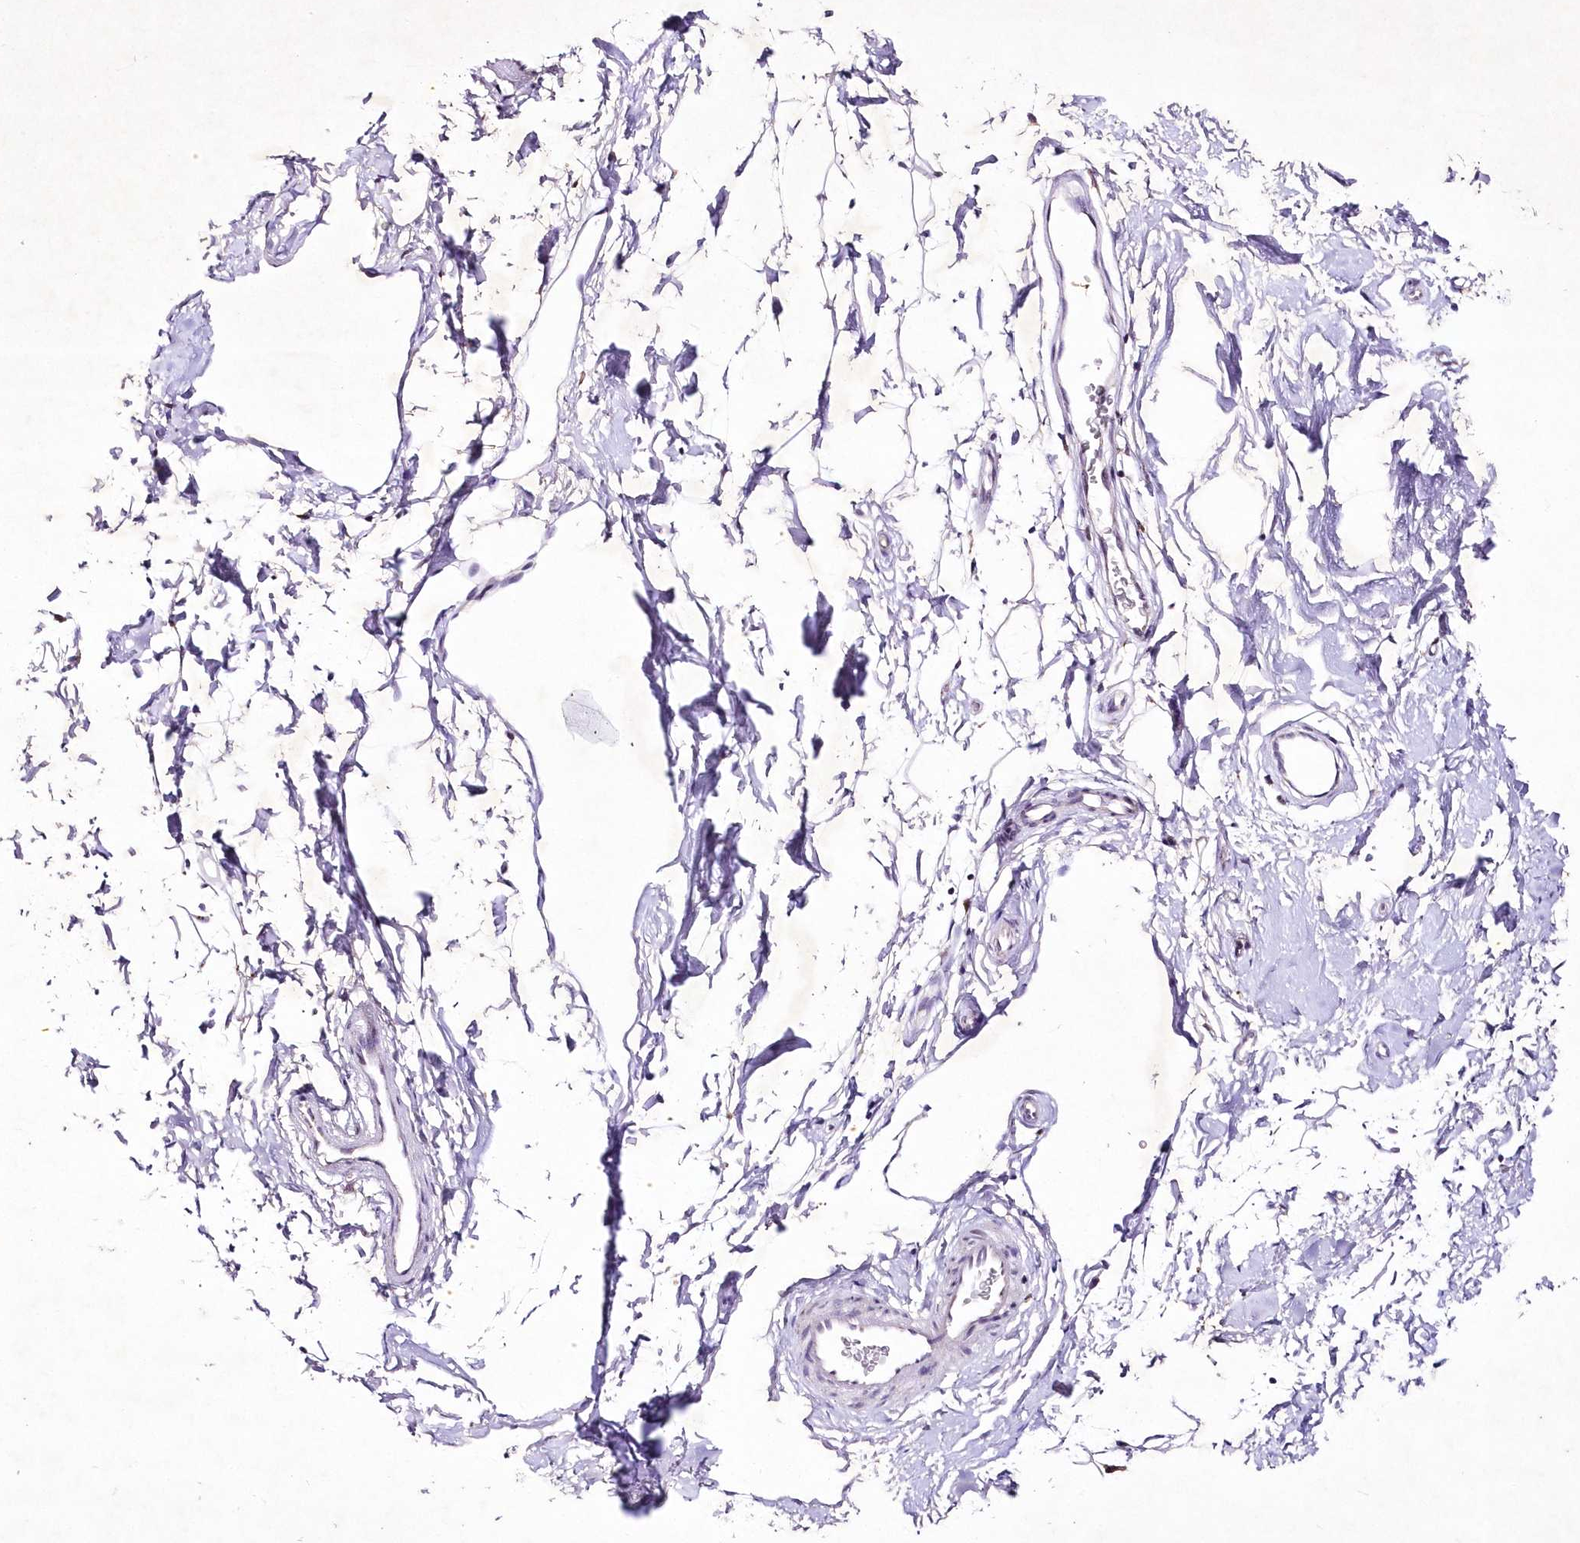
{"staining": {"intensity": "negative", "quantity": "none", "location": "none"}, "tissue": "adipose tissue", "cell_type": "Adipocytes", "image_type": "normal", "snomed": [{"axis": "morphology", "description": "Normal tissue, NOS"}, {"axis": "topography", "description": "Breast"}], "caption": "Unremarkable adipose tissue was stained to show a protein in brown. There is no significant staining in adipocytes.", "gene": "ENSG00000275740", "patient": {"sex": "female", "age": 23}}